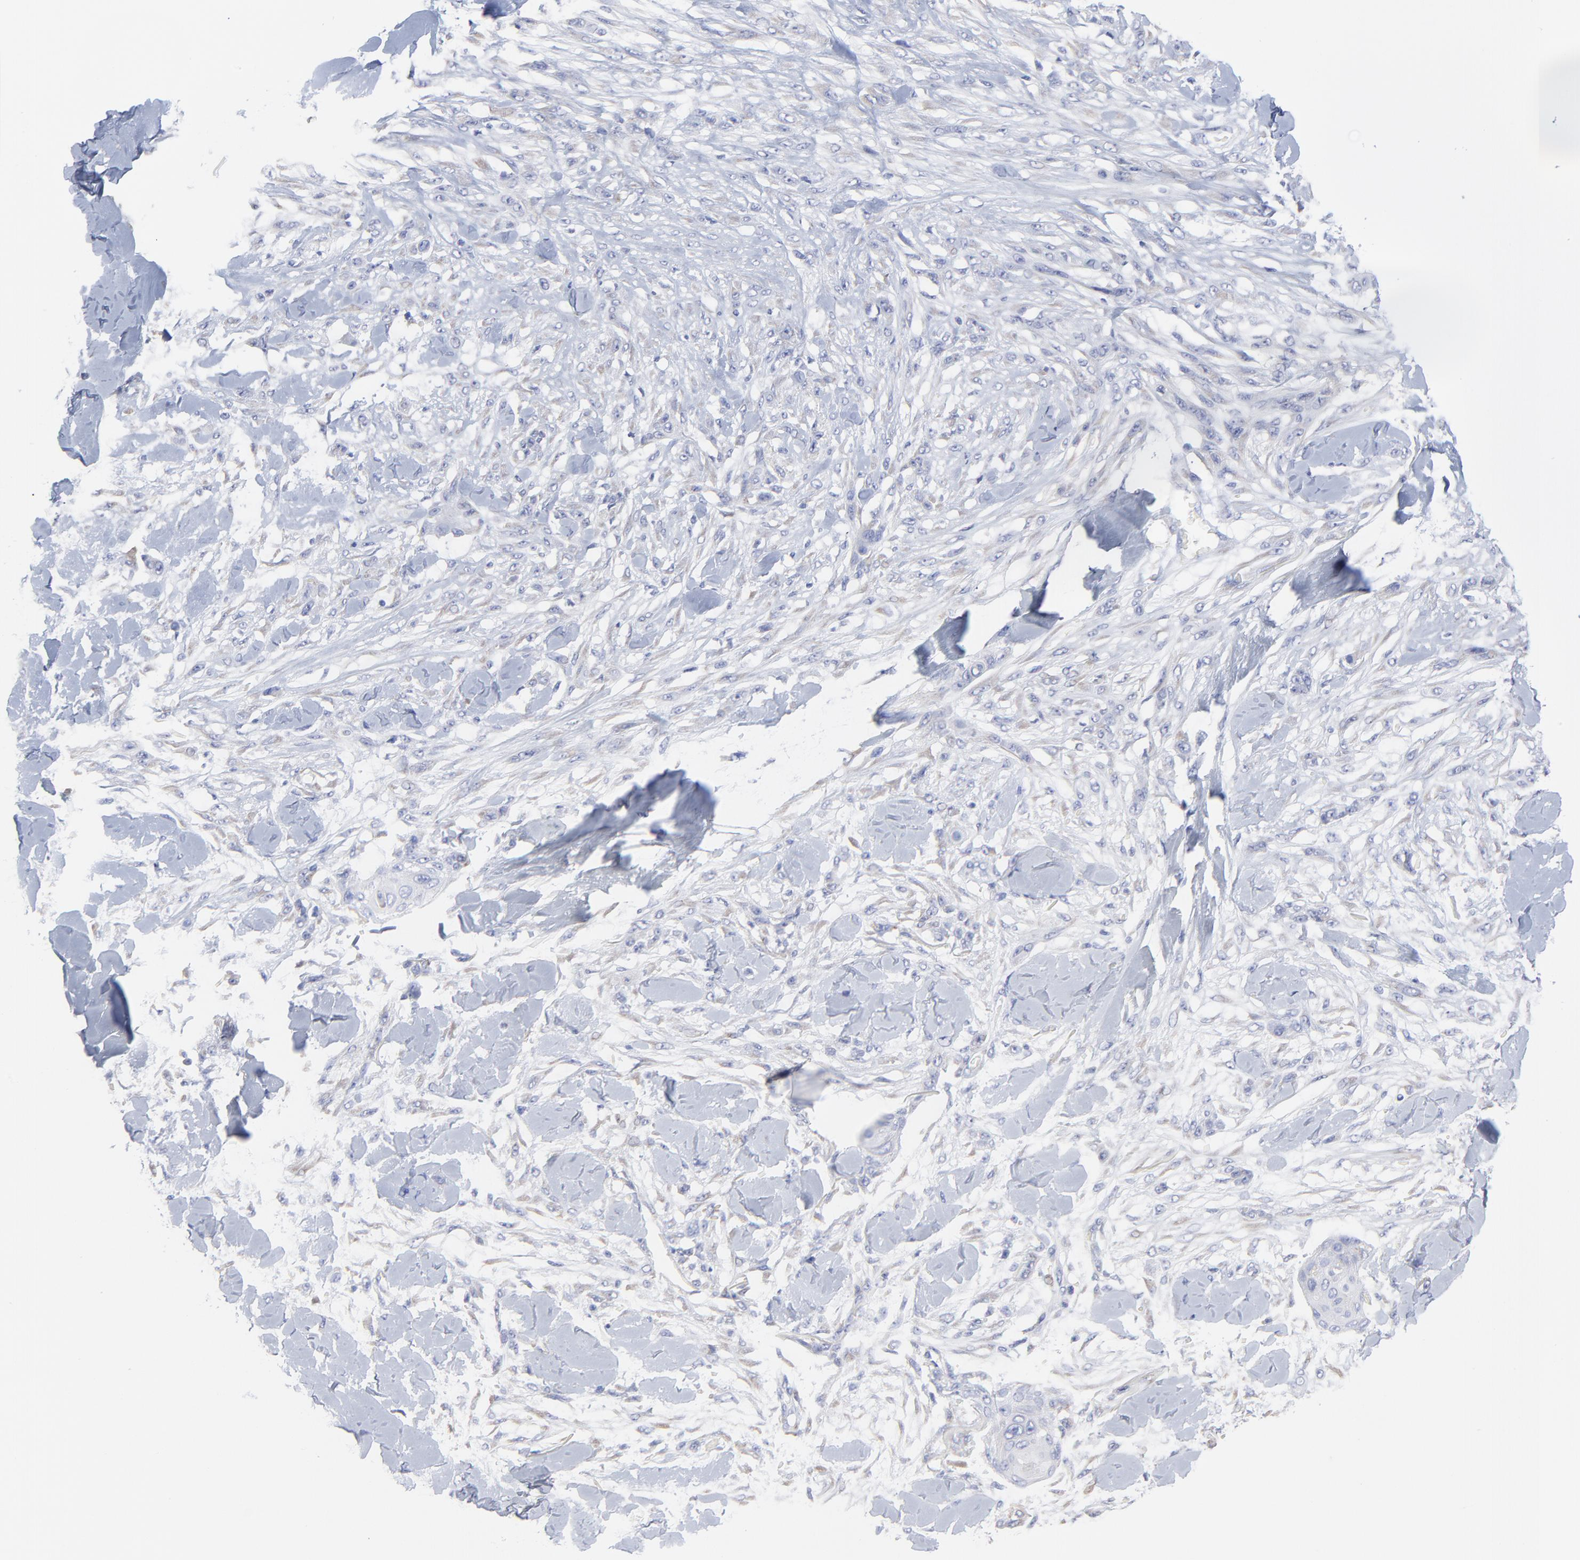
{"staining": {"intensity": "negative", "quantity": "none", "location": "none"}, "tissue": "skin cancer", "cell_type": "Tumor cells", "image_type": "cancer", "snomed": [{"axis": "morphology", "description": "Squamous cell carcinoma, NOS"}, {"axis": "topography", "description": "Skin"}], "caption": "A micrograph of human skin cancer is negative for staining in tumor cells.", "gene": "DUSP9", "patient": {"sex": "female", "age": 59}}